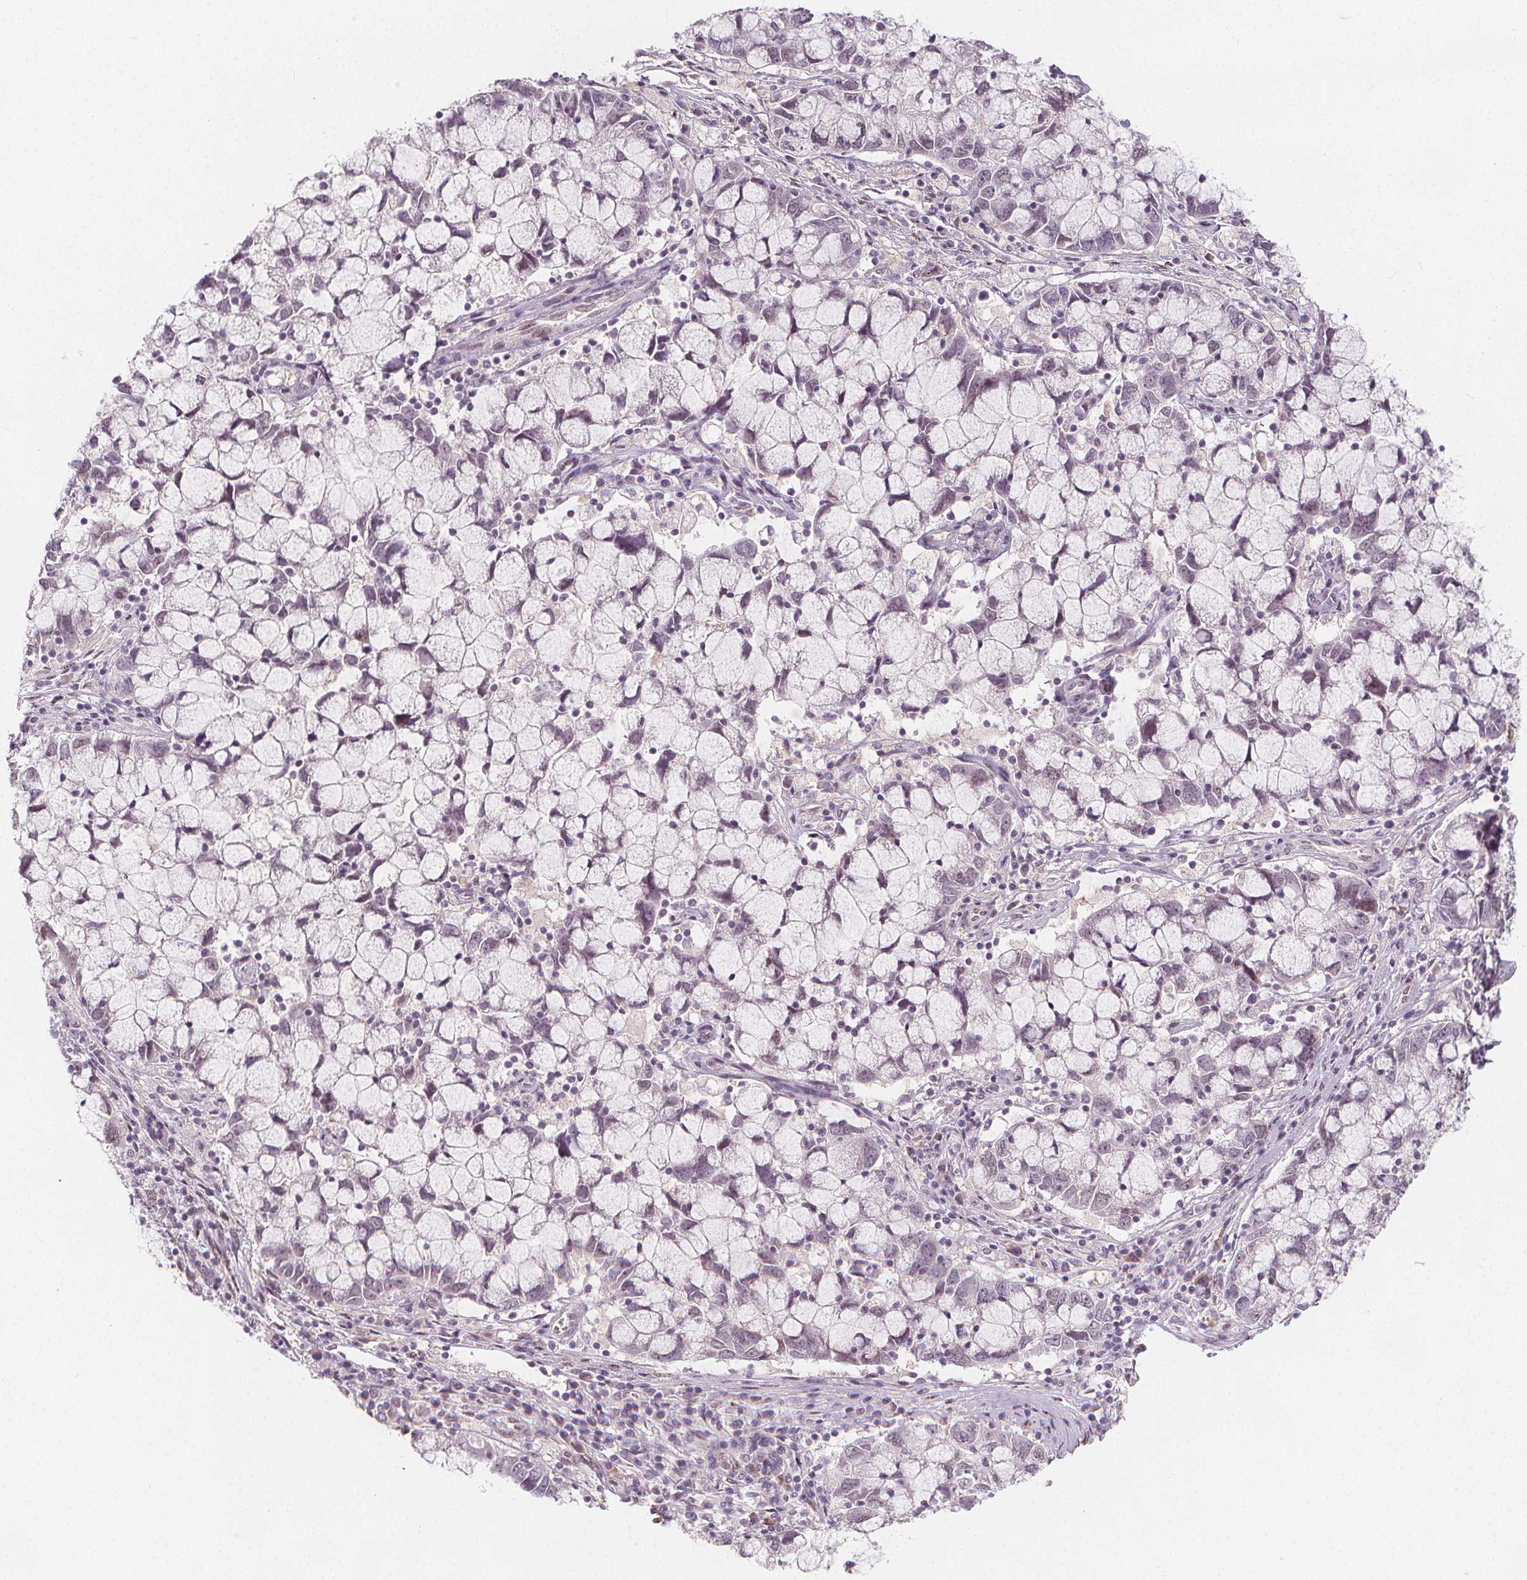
{"staining": {"intensity": "negative", "quantity": "none", "location": "none"}, "tissue": "cervical cancer", "cell_type": "Tumor cells", "image_type": "cancer", "snomed": [{"axis": "morphology", "description": "Adenocarcinoma, NOS"}, {"axis": "topography", "description": "Cervix"}], "caption": "High power microscopy micrograph of an immunohistochemistry image of cervical adenocarcinoma, revealing no significant expression in tumor cells.", "gene": "DRC3", "patient": {"sex": "female", "age": 40}}